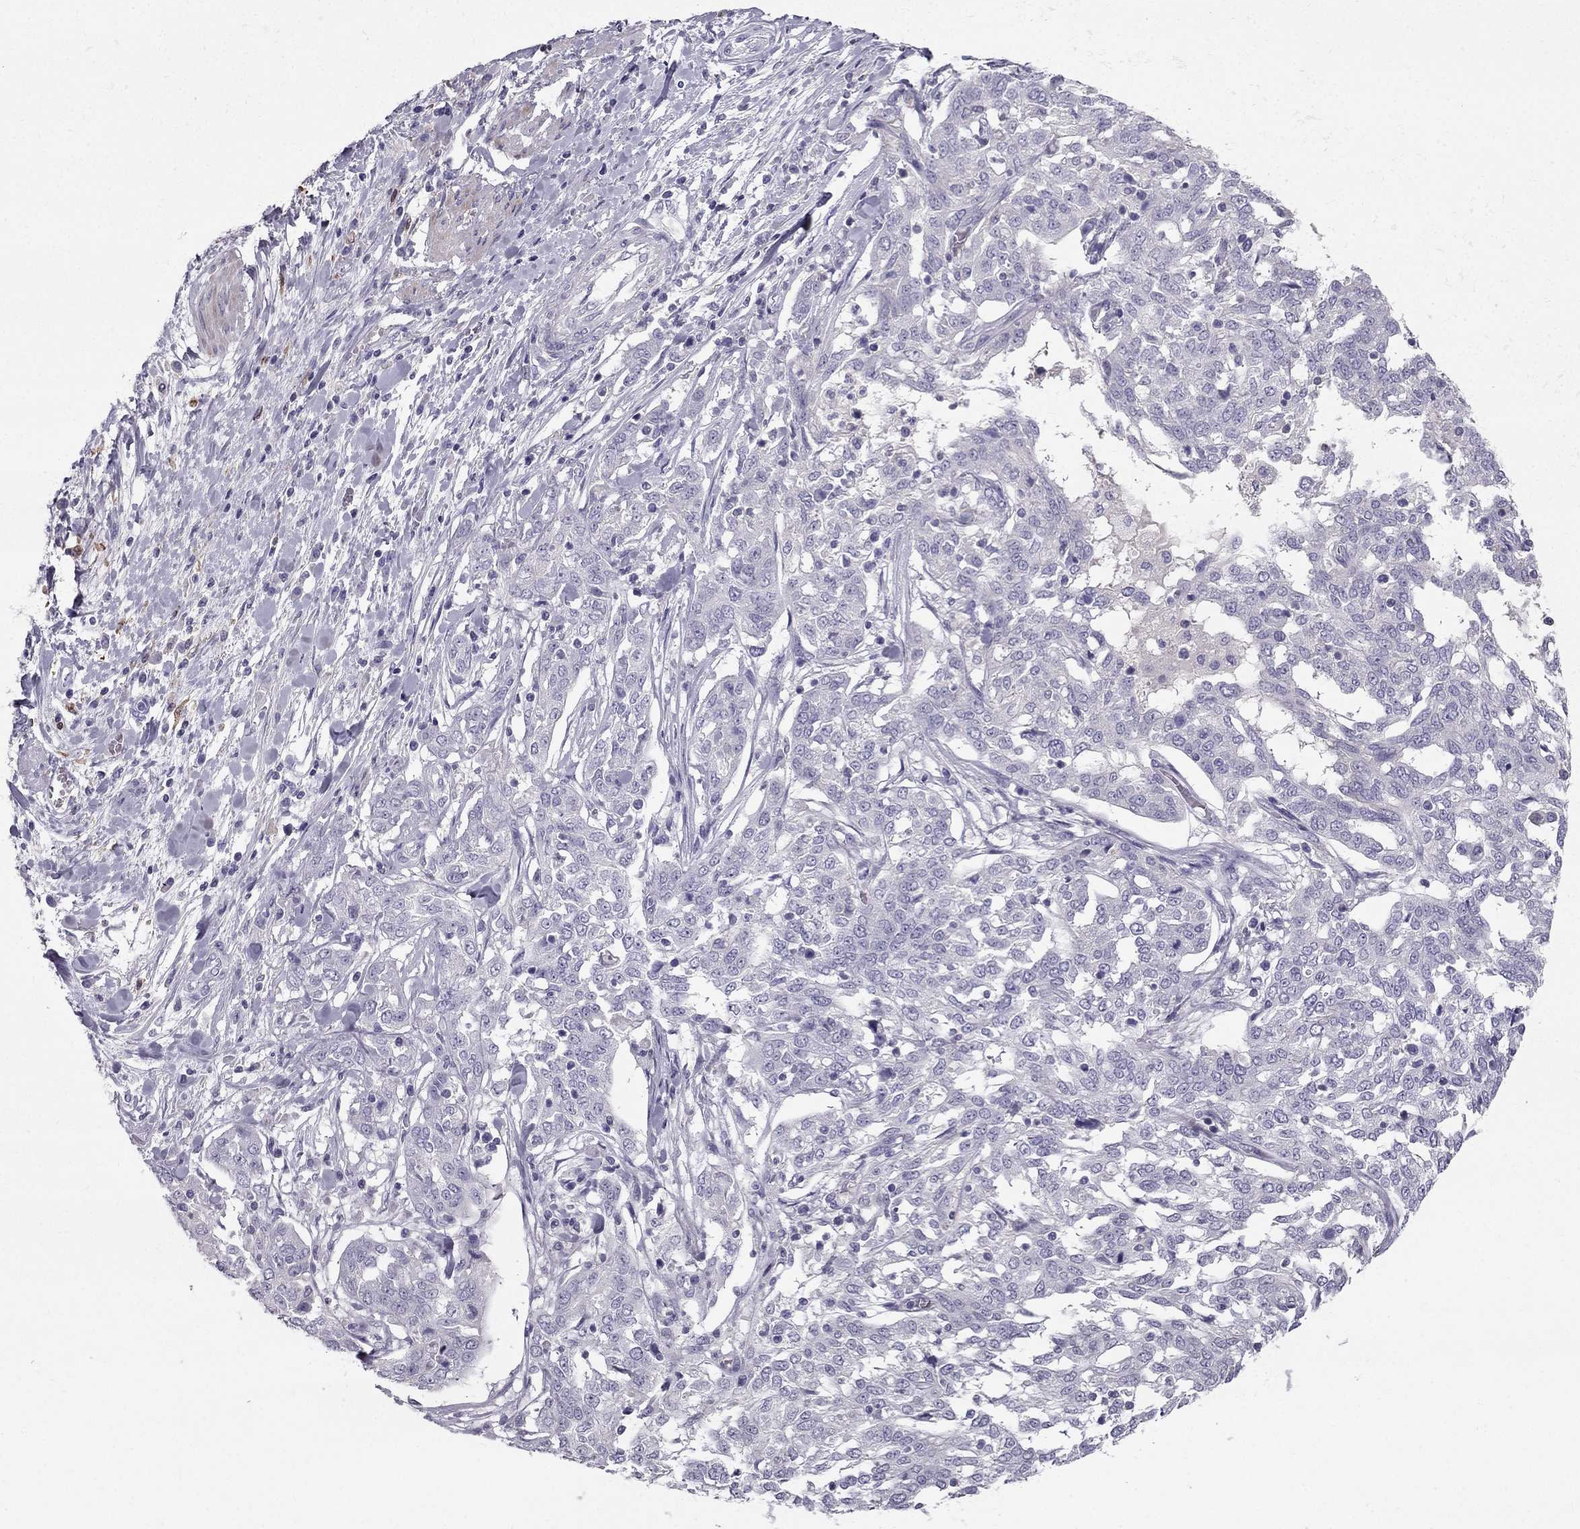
{"staining": {"intensity": "negative", "quantity": "none", "location": "none"}, "tissue": "ovarian cancer", "cell_type": "Tumor cells", "image_type": "cancer", "snomed": [{"axis": "morphology", "description": "Cystadenocarcinoma, serous, NOS"}, {"axis": "topography", "description": "Ovary"}], "caption": "Ovarian cancer (serous cystadenocarcinoma) was stained to show a protein in brown. There is no significant staining in tumor cells. (Stains: DAB (3,3'-diaminobenzidine) immunohistochemistry (IHC) with hematoxylin counter stain, Microscopy: brightfield microscopy at high magnification).", "gene": "LMTK3", "patient": {"sex": "female", "age": 67}}